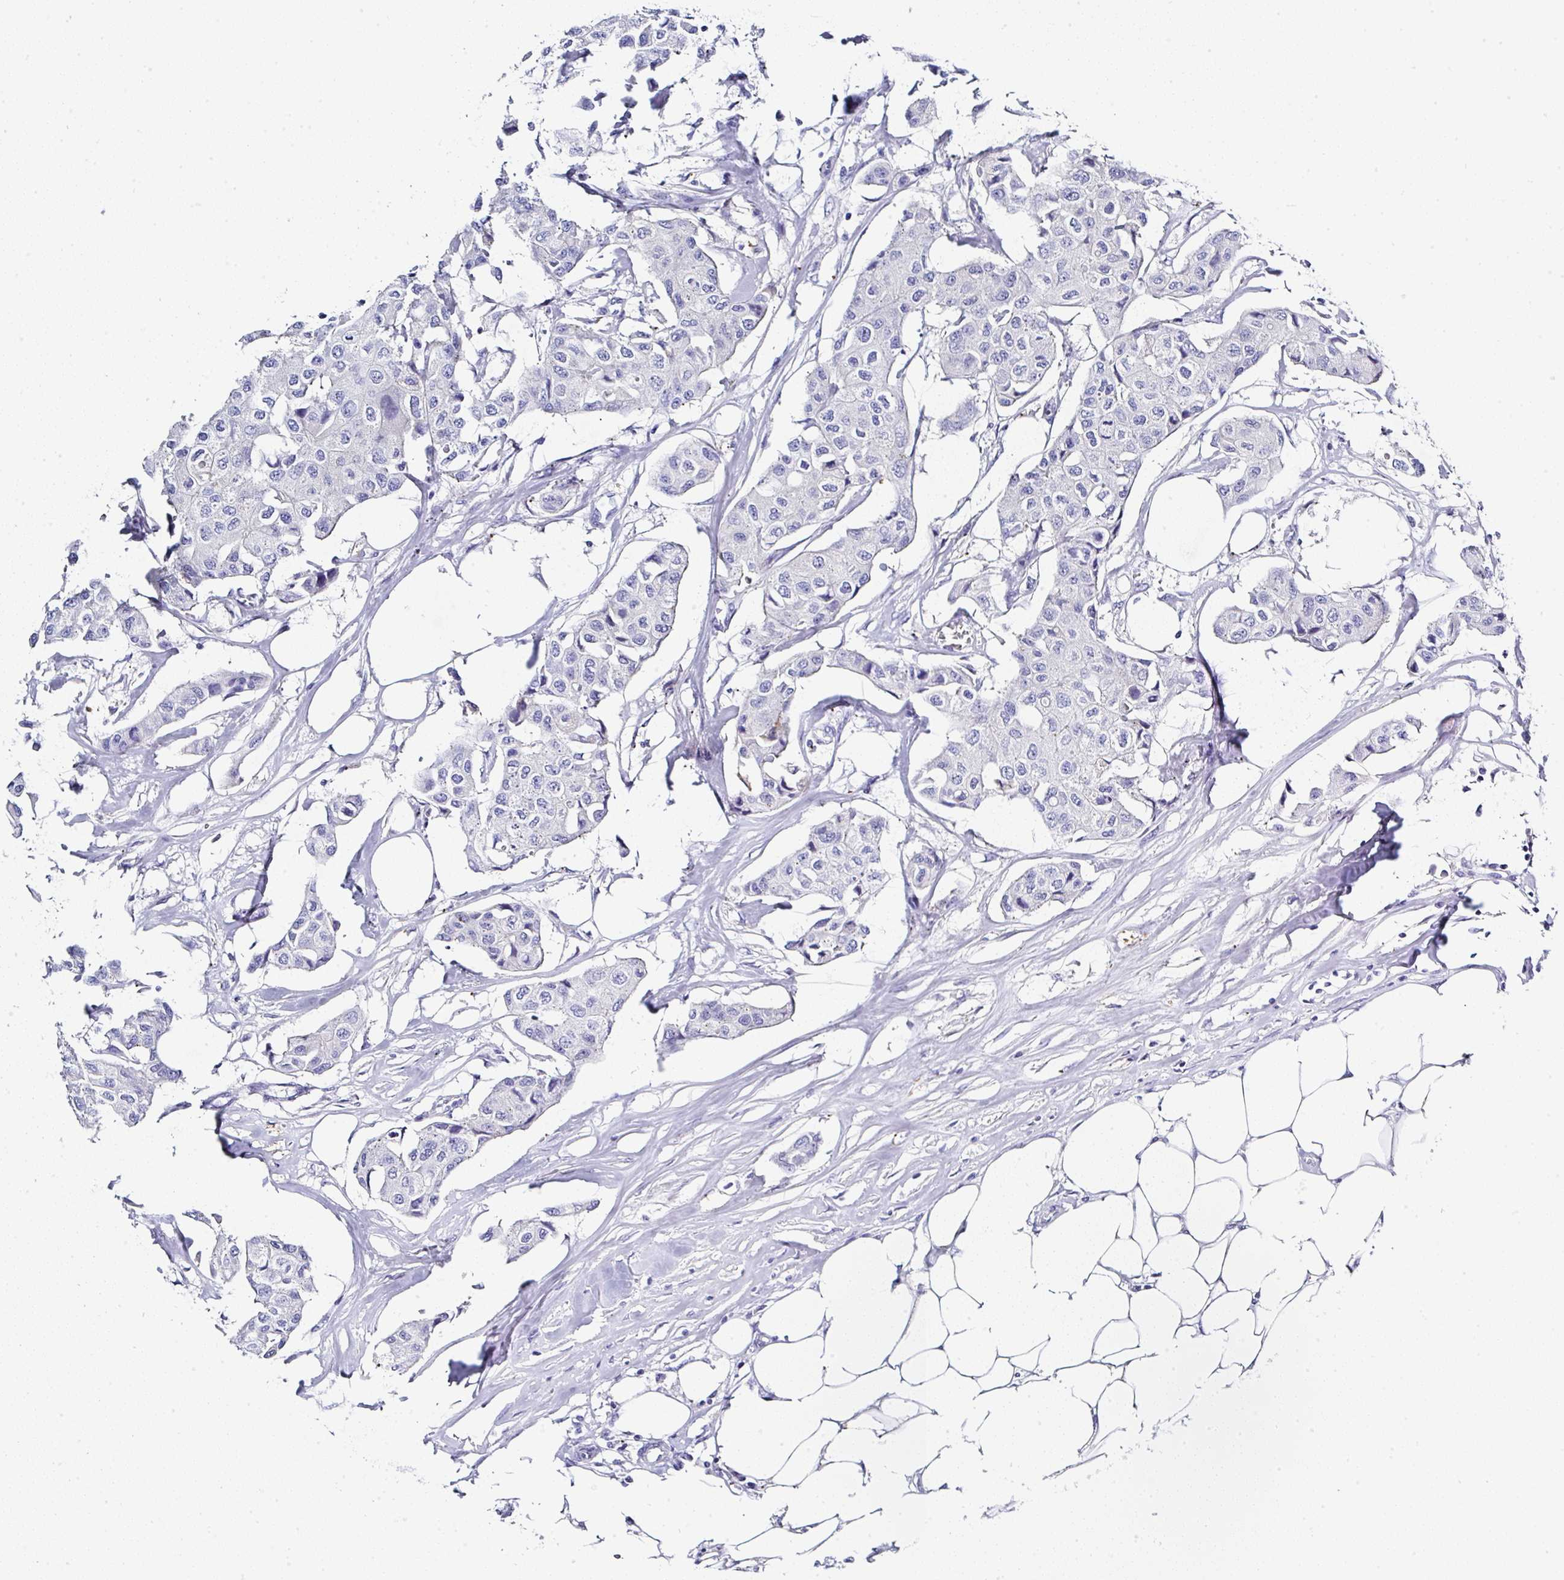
{"staining": {"intensity": "negative", "quantity": "none", "location": "none"}, "tissue": "breast cancer", "cell_type": "Tumor cells", "image_type": "cancer", "snomed": [{"axis": "morphology", "description": "Duct carcinoma"}, {"axis": "topography", "description": "Breast"}, {"axis": "topography", "description": "Lymph node"}], "caption": "Immunohistochemistry (IHC) histopathology image of infiltrating ductal carcinoma (breast) stained for a protein (brown), which demonstrates no staining in tumor cells.", "gene": "PPFIA4", "patient": {"sex": "female", "age": 80}}